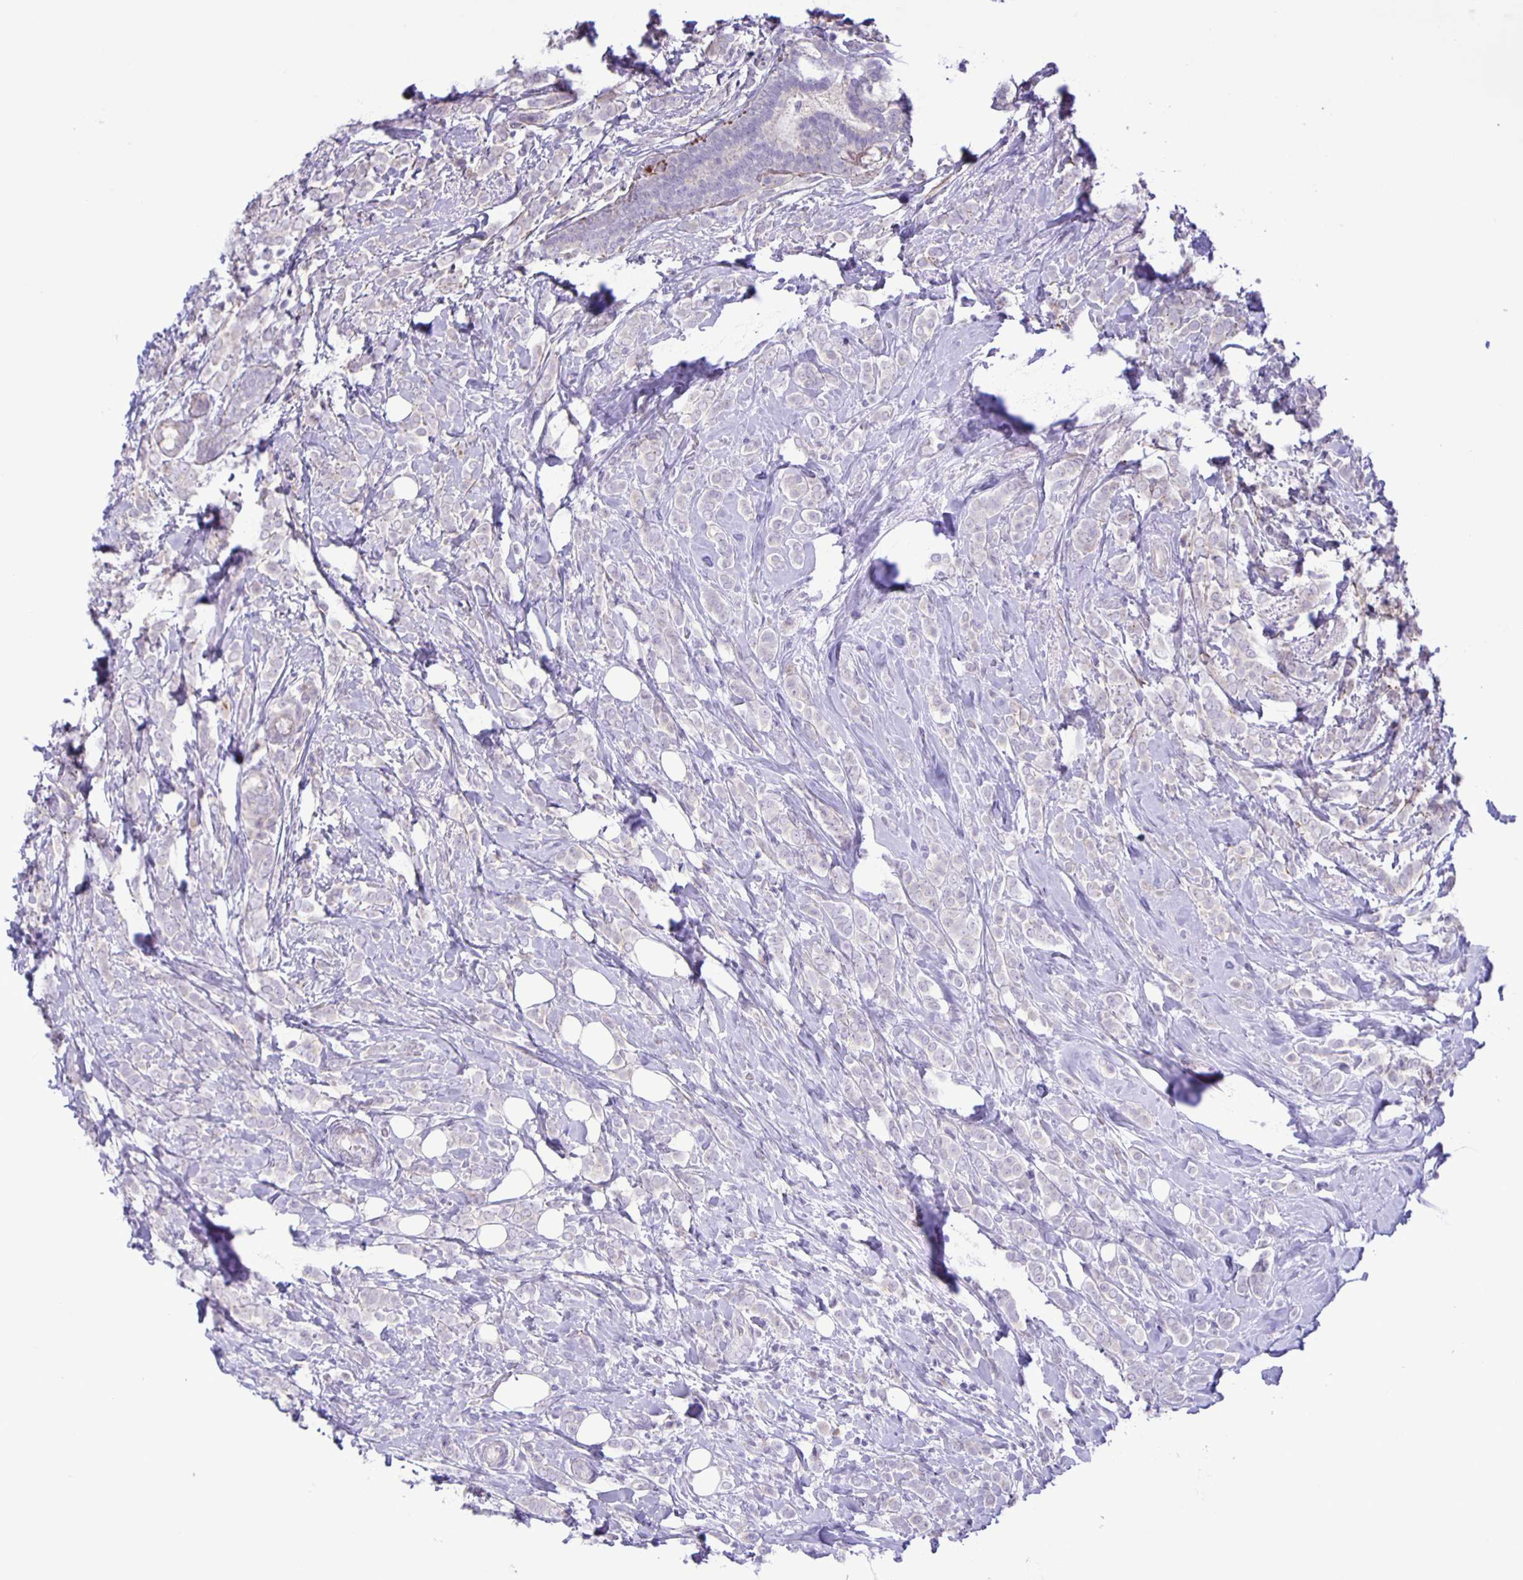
{"staining": {"intensity": "negative", "quantity": "none", "location": "none"}, "tissue": "breast cancer", "cell_type": "Tumor cells", "image_type": "cancer", "snomed": [{"axis": "morphology", "description": "Lobular carcinoma"}, {"axis": "topography", "description": "Breast"}], "caption": "There is no significant expression in tumor cells of breast cancer.", "gene": "ADCK1", "patient": {"sex": "female", "age": 49}}